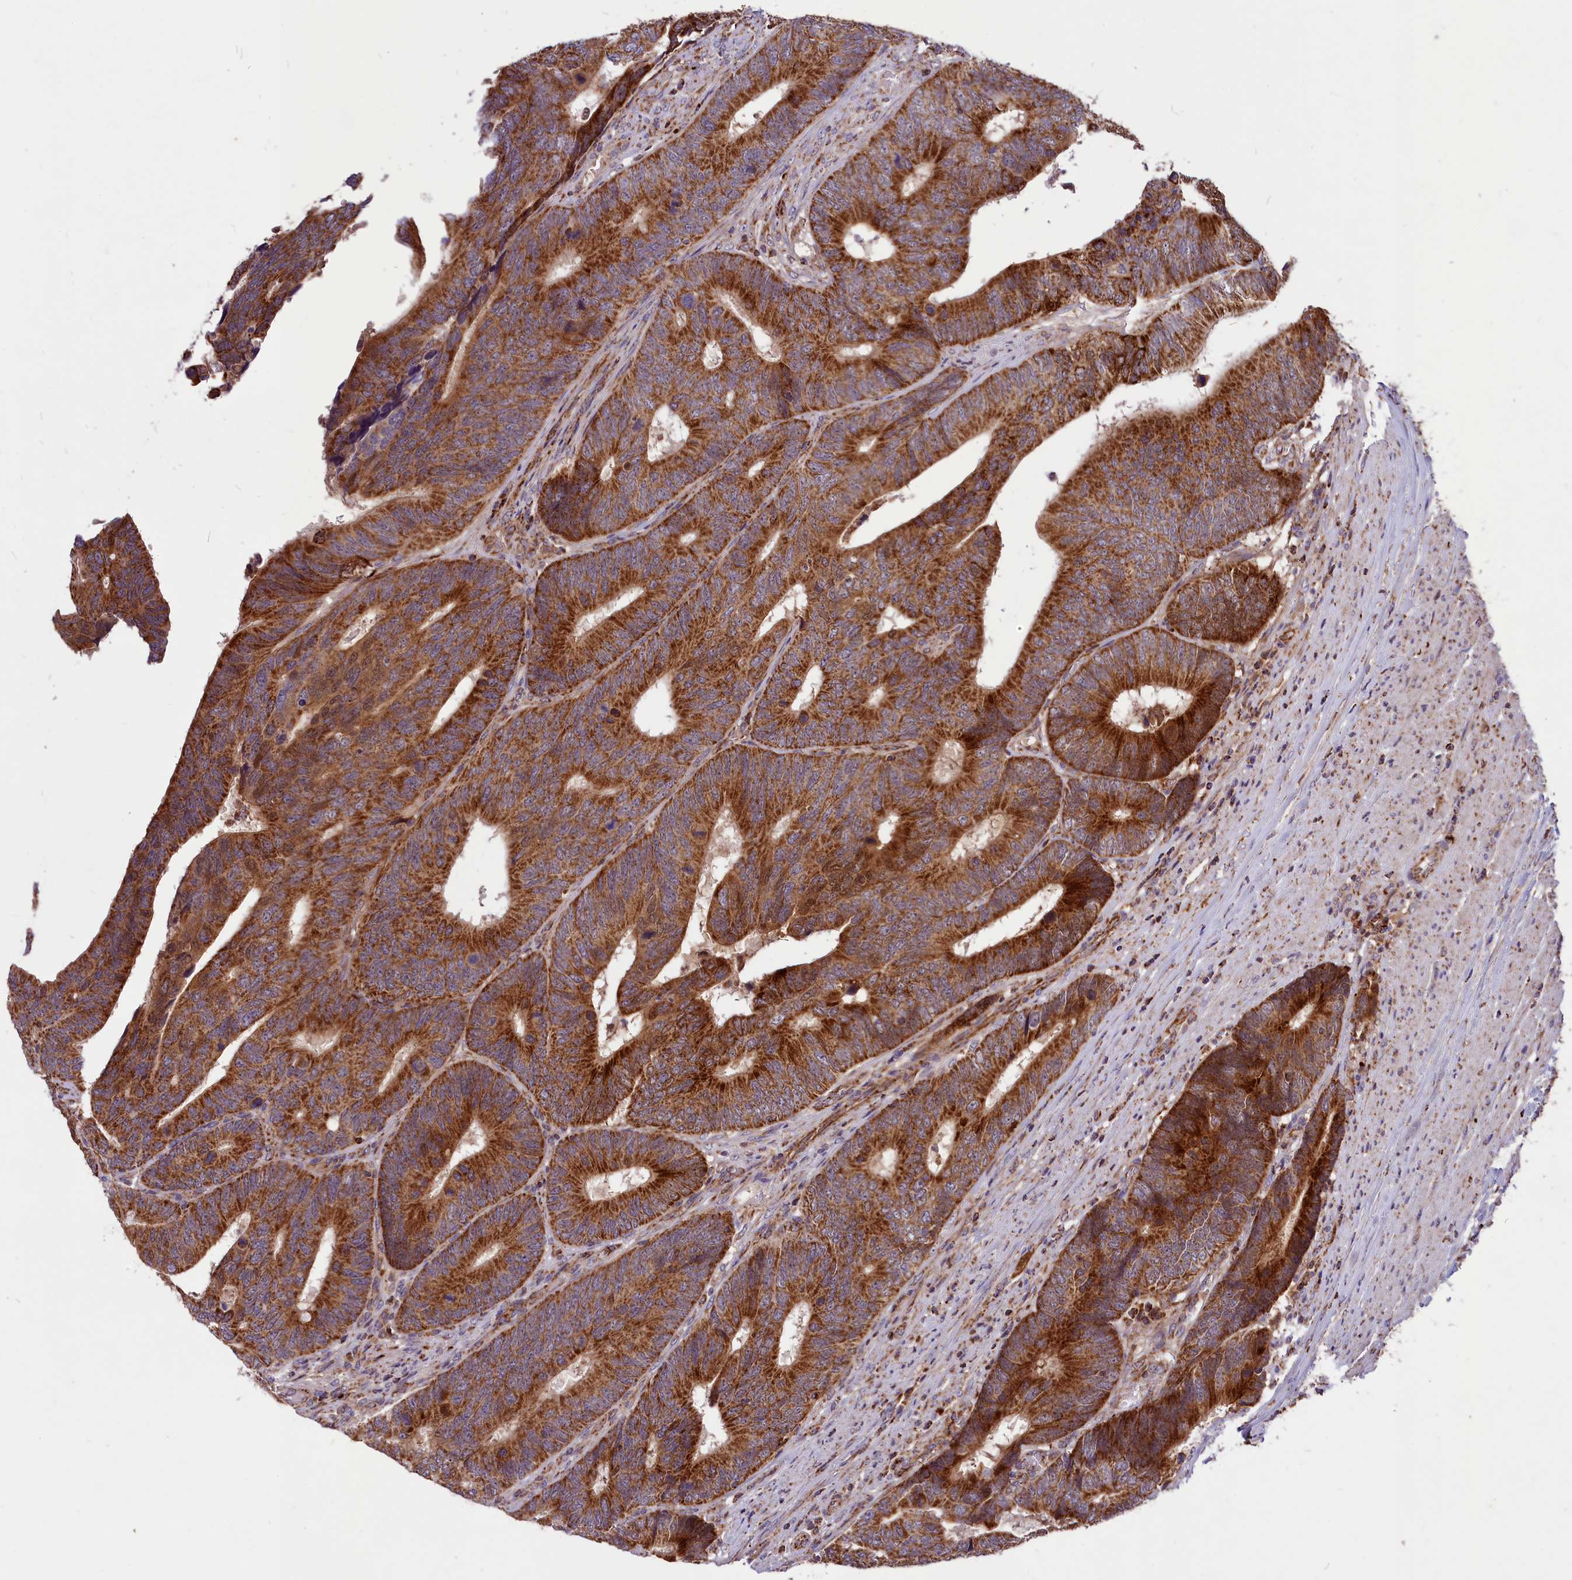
{"staining": {"intensity": "strong", "quantity": ">75%", "location": "cytoplasmic/membranous"}, "tissue": "colorectal cancer", "cell_type": "Tumor cells", "image_type": "cancer", "snomed": [{"axis": "morphology", "description": "Adenocarcinoma, NOS"}, {"axis": "topography", "description": "Colon"}], "caption": "Immunohistochemistry (DAB (3,3'-diaminobenzidine)) staining of human colorectal cancer reveals strong cytoplasmic/membranous protein expression in about >75% of tumor cells.", "gene": "COX17", "patient": {"sex": "male", "age": 87}}